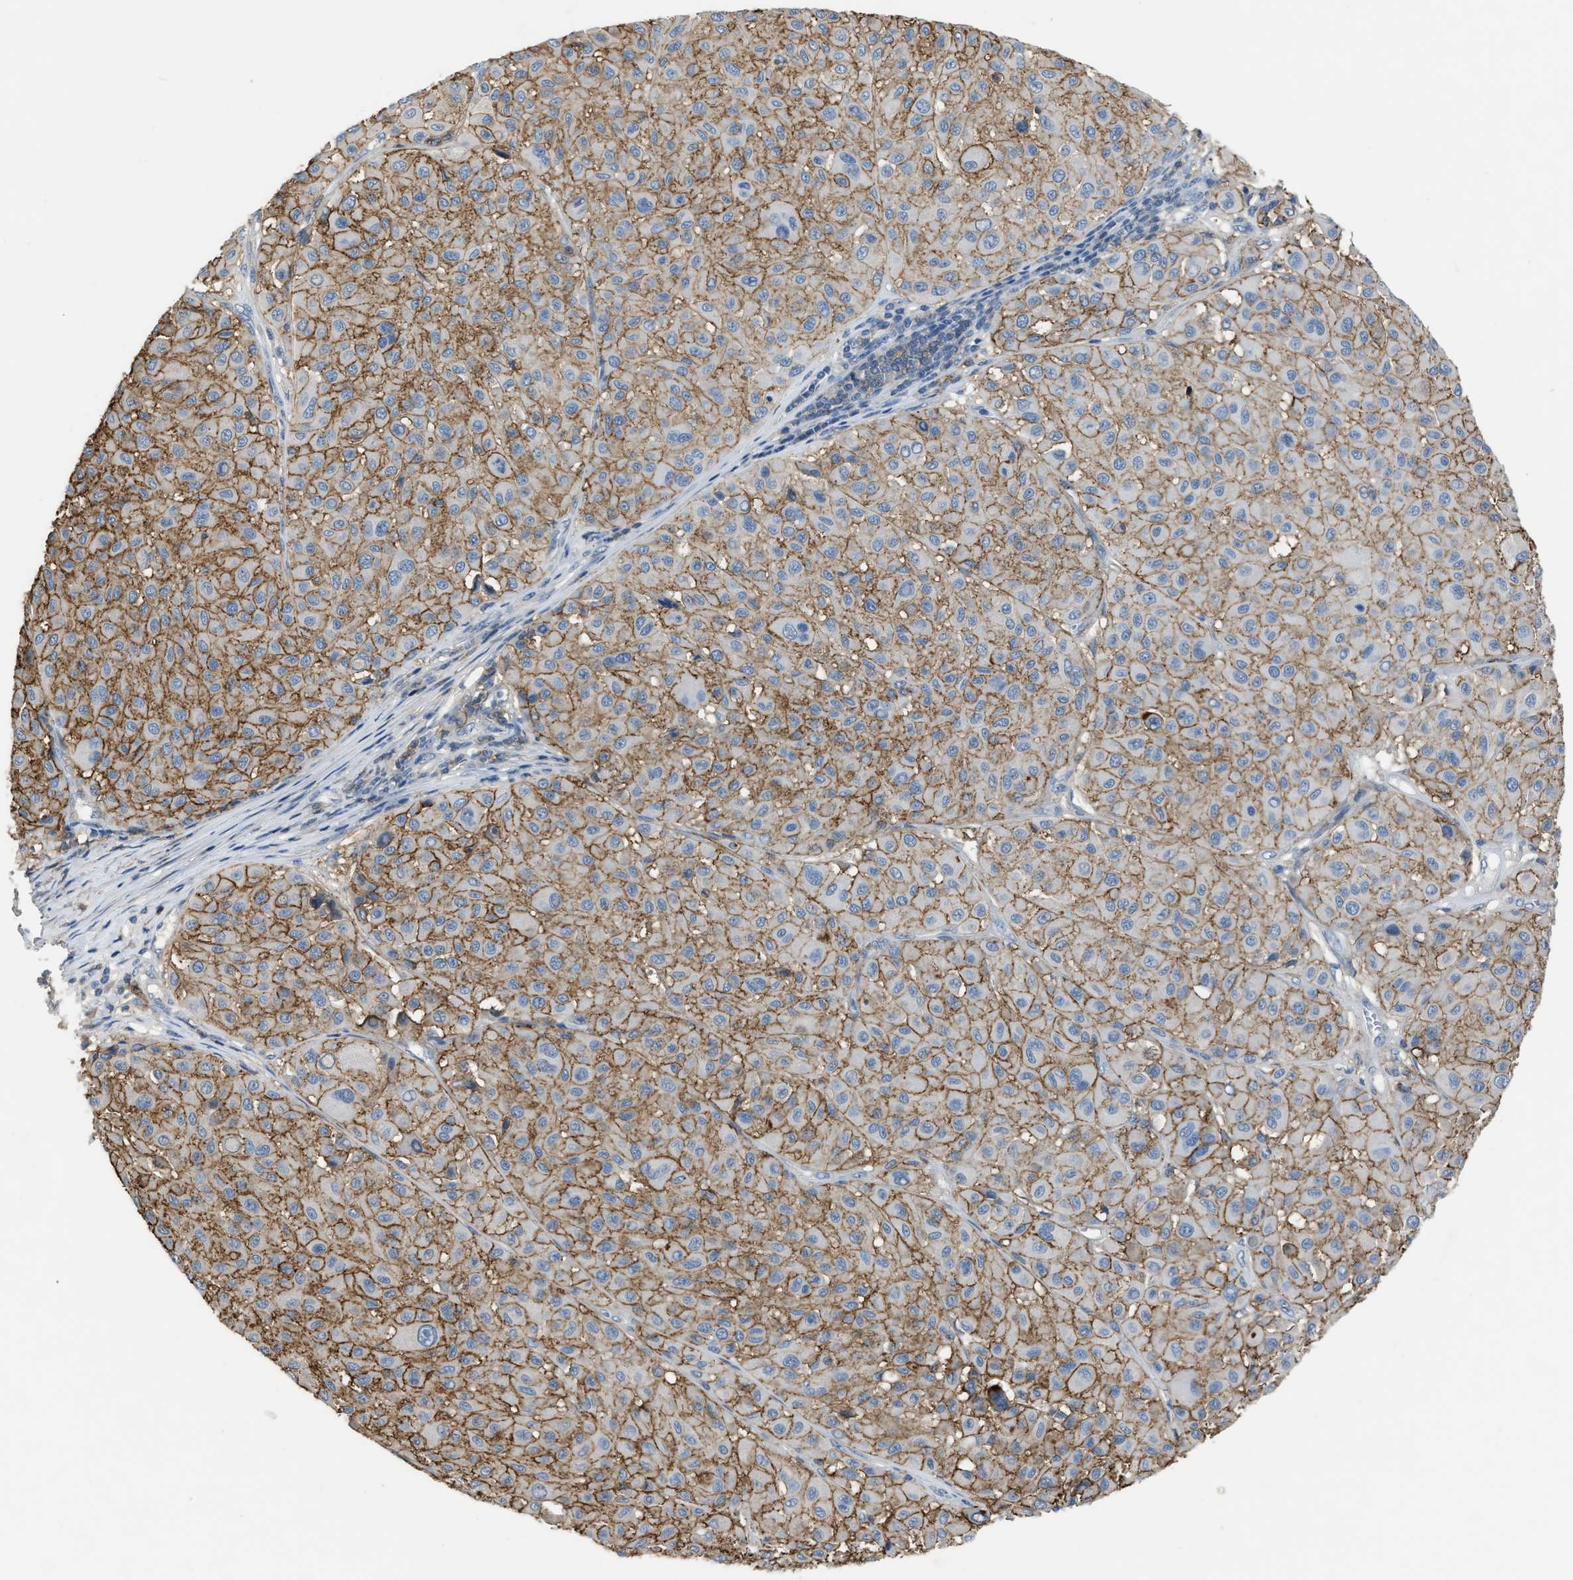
{"staining": {"intensity": "moderate", "quantity": ">75%", "location": "cytoplasmic/membranous"}, "tissue": "melanoma", "cell_type": "Tumor cells", "image_type": "cancer", "snomed": [{"axis": "morphology", "description": "Malignant melanoma, Metastatic site"}, {"axis": "topography", "description": "Soft tissue"}], "caption": "This photomicrograph displays immunohistochemistry (IHC) staining of melanoma, with medium moderate cytoplasmic/membranous positivity in about >75% of tumor cells.", "gene": "OR51E1", "patient": {"sex": "male", "age": 41}}